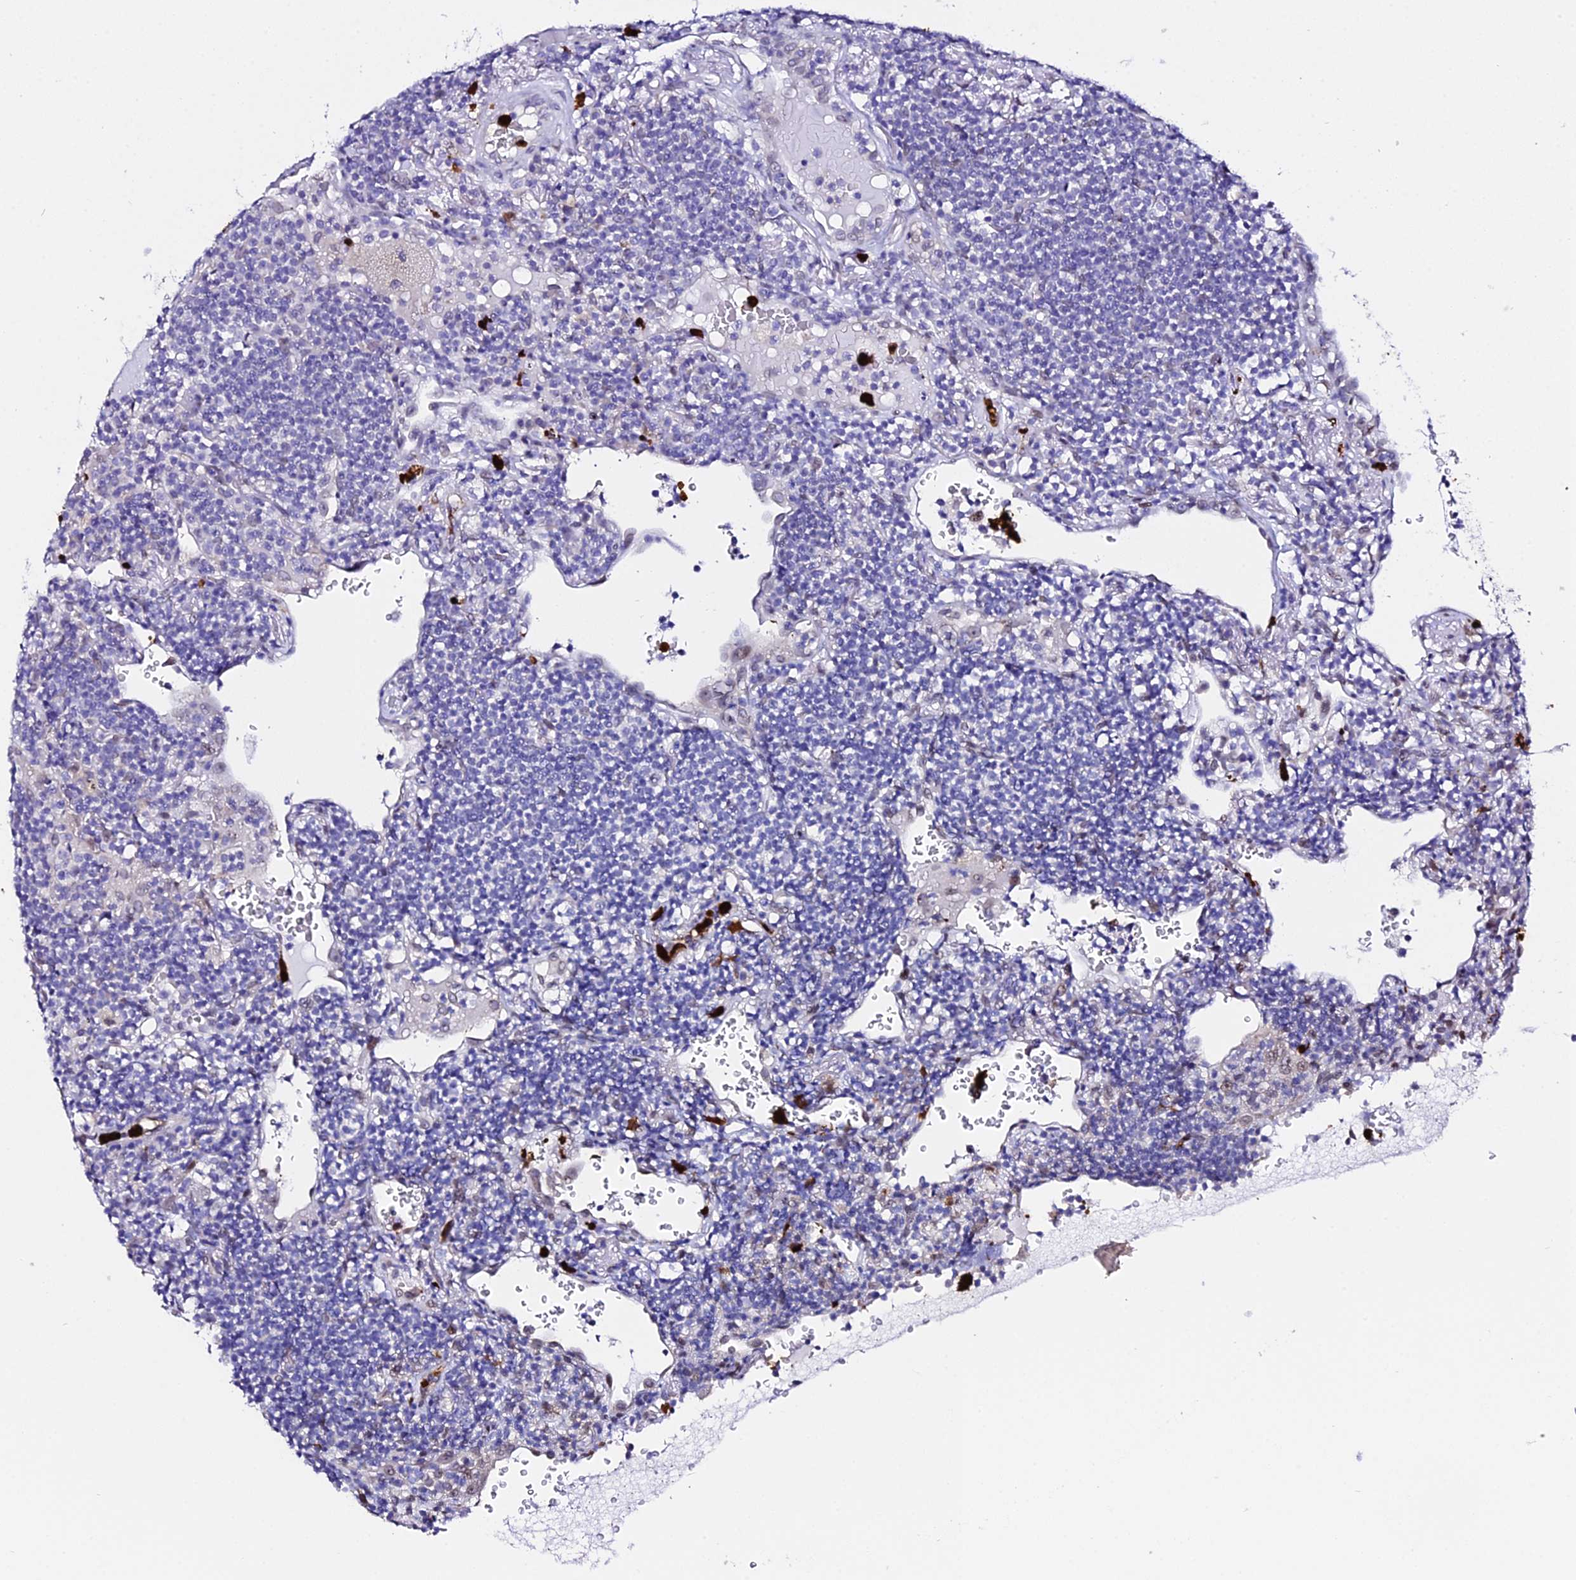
{"staining": {"intensity": "negative", "quantity": "none", "location": "none"}, "tissue": "lymphoma", "cell_type": "Tumor cells", "image_type": "cancer", "snomed": [{"axis": "morphology", "description": "Malignant lymphoma, non-Hodgkin's type, Low grade"}, {"axis": "topography", "description": "Lung"}], "caption": "This is an immunohistochemistry (IHC) photomicrograph of human low-grade malignant lymphoma, non-Hodgkin's type. There is no expression in tumor cells.", "gene": "MCM10", "patient": {"sex": "female", "age": 71}}